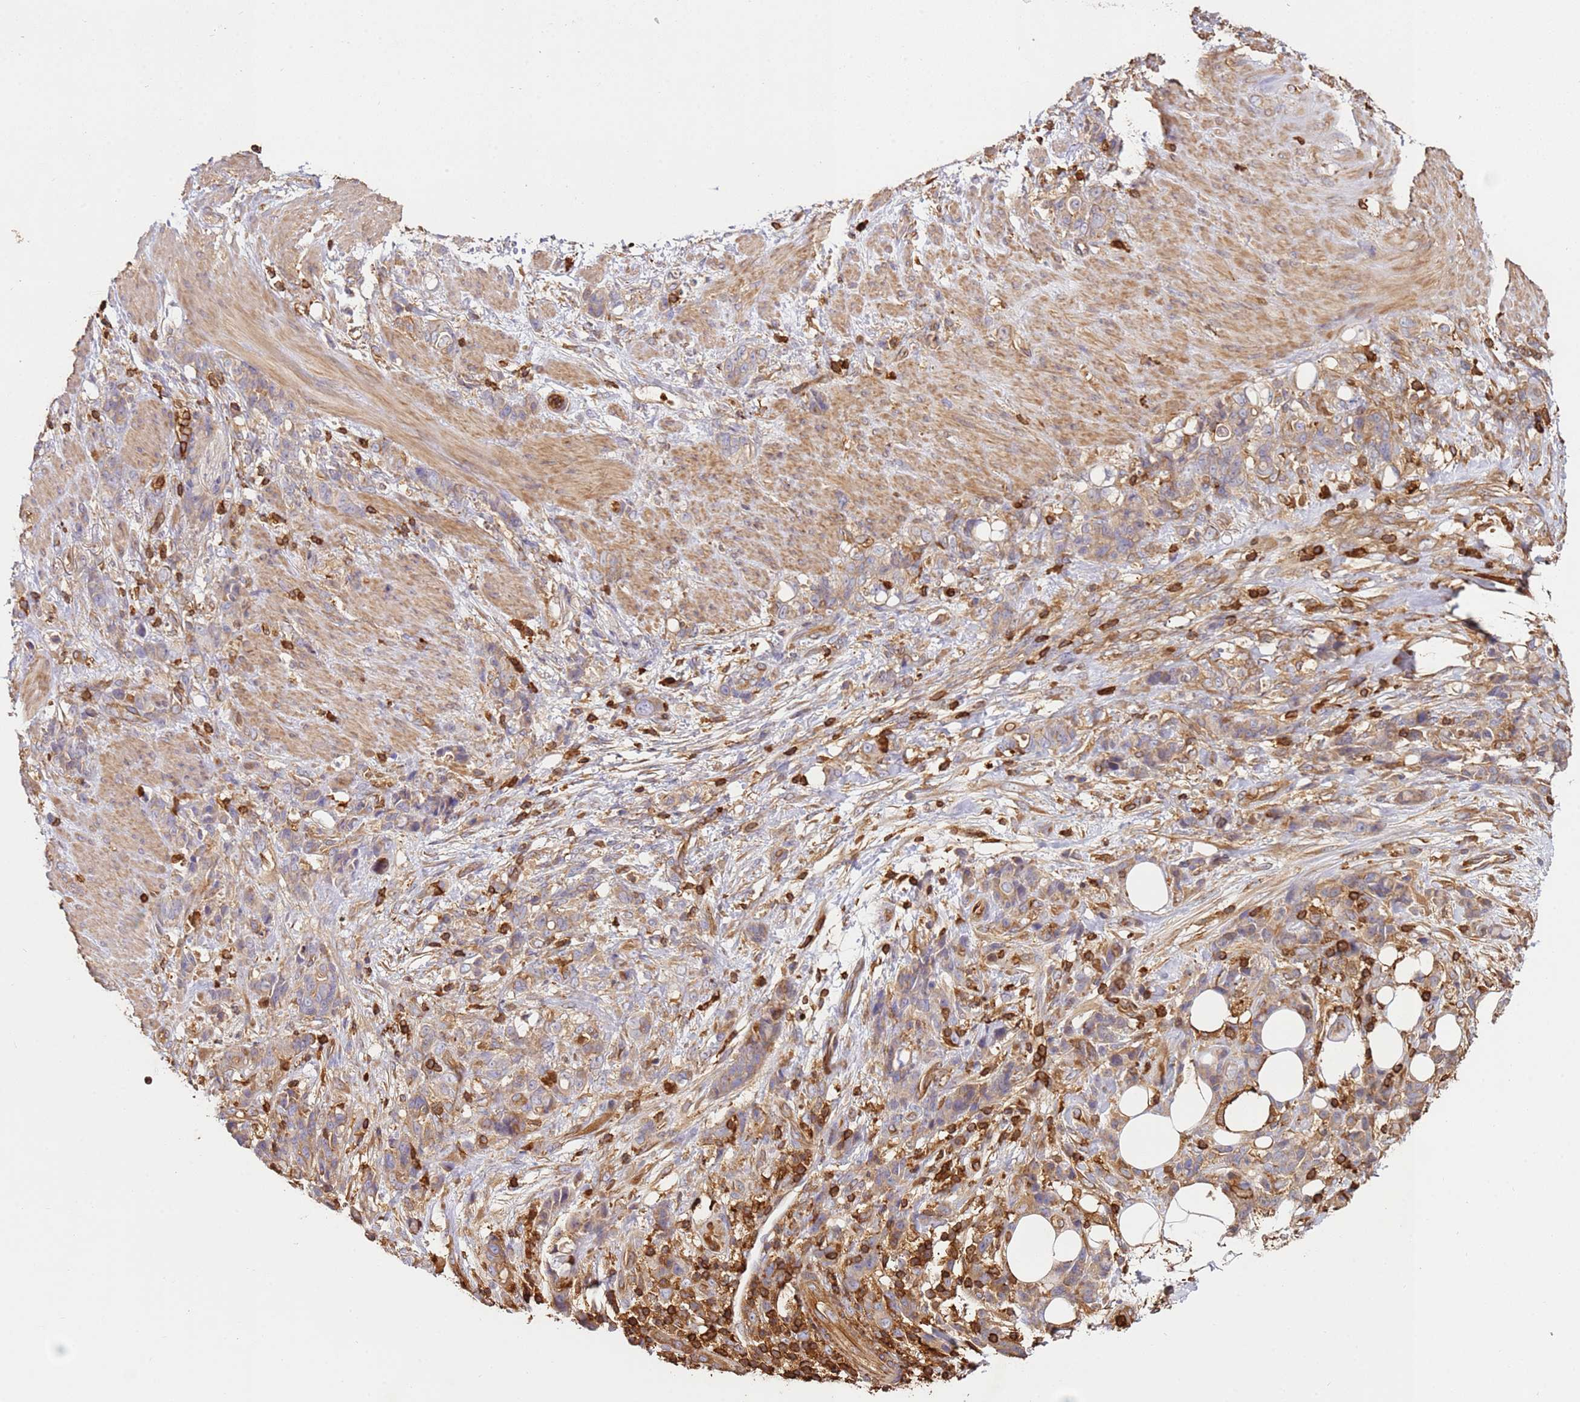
{"staining": {"intensity": "weak", "quantity": "25%-75%", "location": "cytoplasmic/membranous"}, "tissue": "stomach cancer", "cell_type": "Tumor cells", "image_type": "cancer", "snomed": [{"axis": "morphology", "description": "Normal tissue, NOS"}, {"axis": "morphology", "description": "Adenocarcinoma, NOS"}, {"axis": "topography", "description": "Stomach"}], "caption": "High-power microscopy captured an immunohistochemistry histopathology image of stomach cancer (adenocarcinoma), revealing weak cytoplasmic/membranous staining in about 25%-75% of tumor cells.", "gene": "OR6P1", "patient": {"sex": "female", "age": 79}}